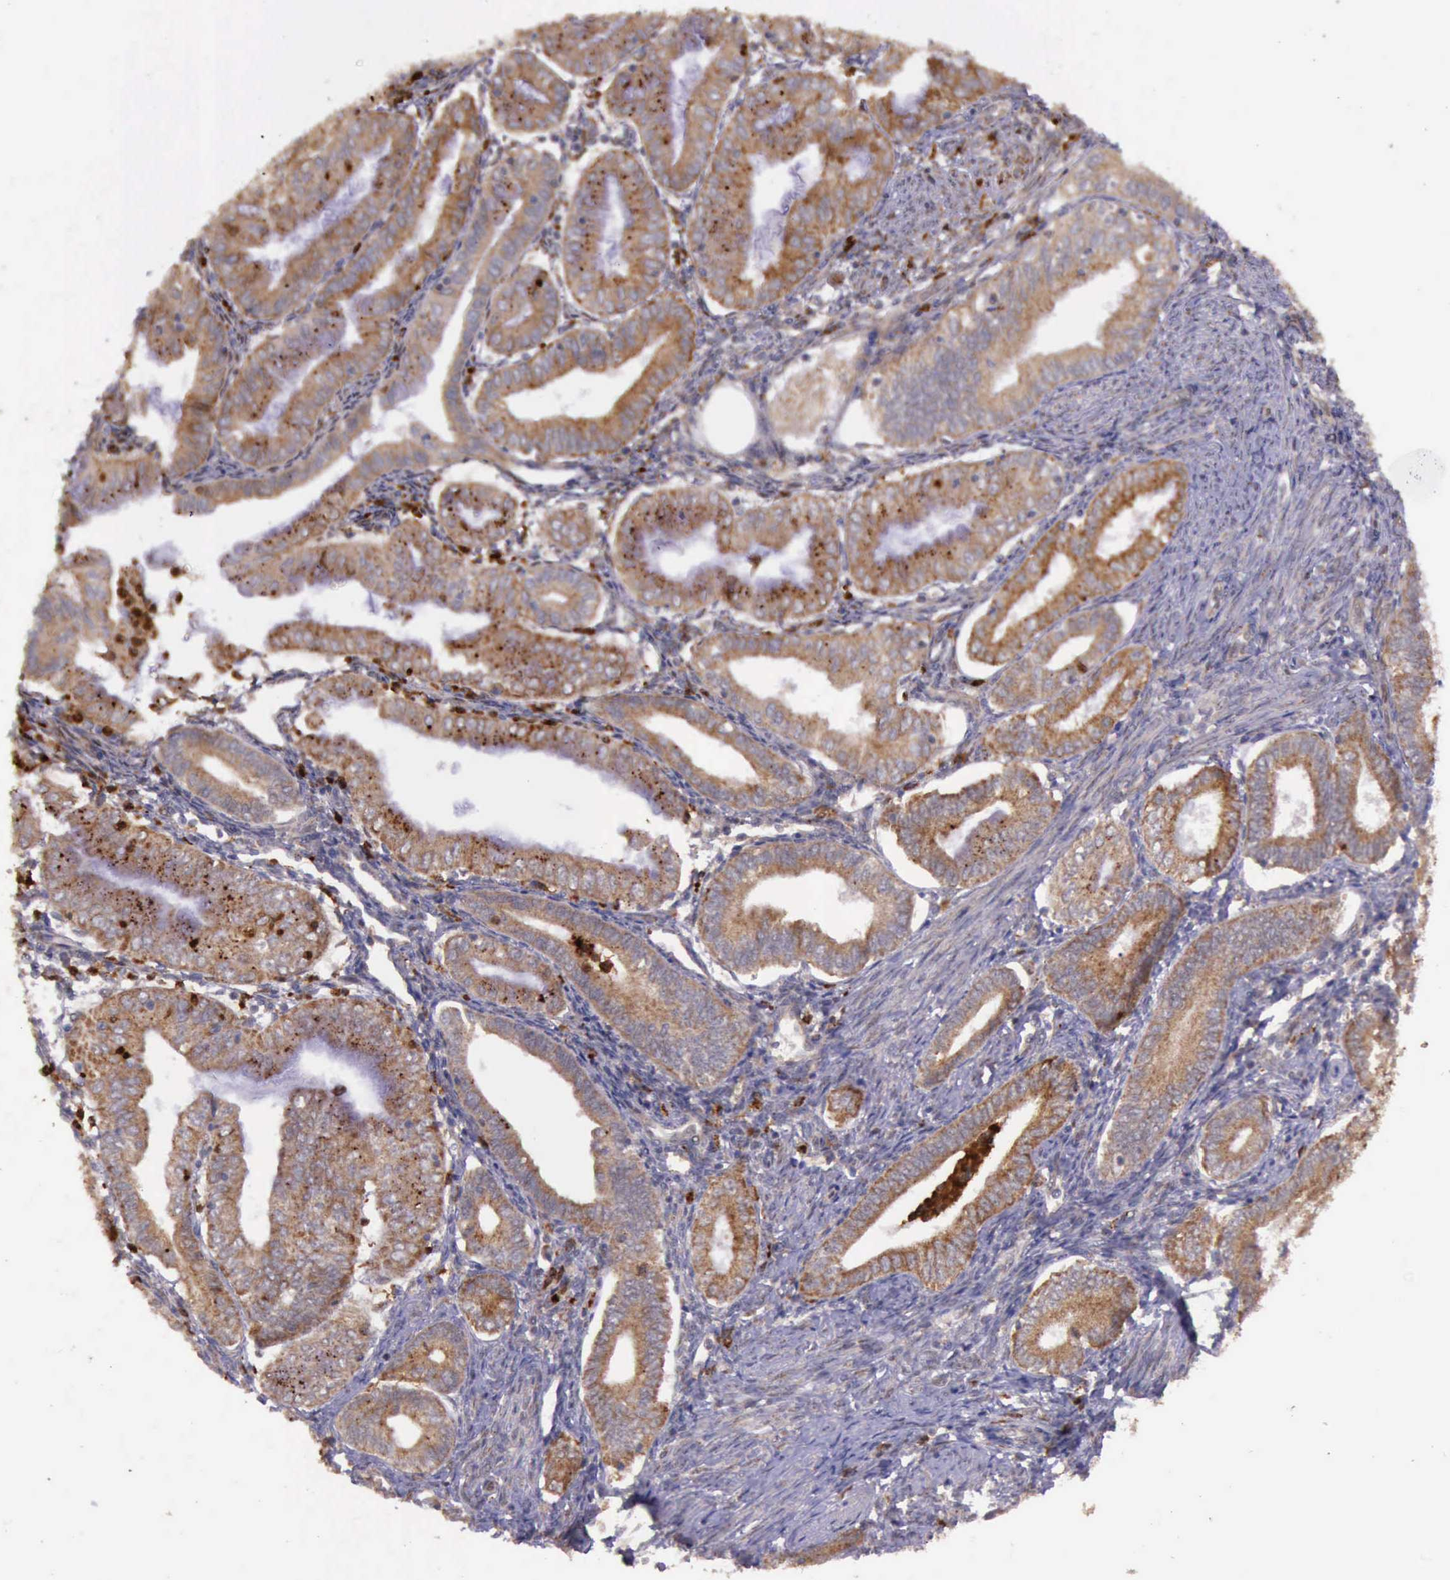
{"staining": {"intensity": "strong", "quantity": ">75%", "location": "cytoplasmic/membranous"}, "tissue": "endometrial cancer", "cell_type": "Tumor cells", "image_type": "cancer", "snomed": [{"axis": "morphology", "description": "Adenocarcinoma, NOS"}, {"axis": "topography", "description": "Endometrium"}], "caption": "Endometrial adenocarcinoma stained with a protein marker reveals strong staining in tumor cells.", "gene": "ARMCX3", "patient": {"sex": "female", "age": 55}}